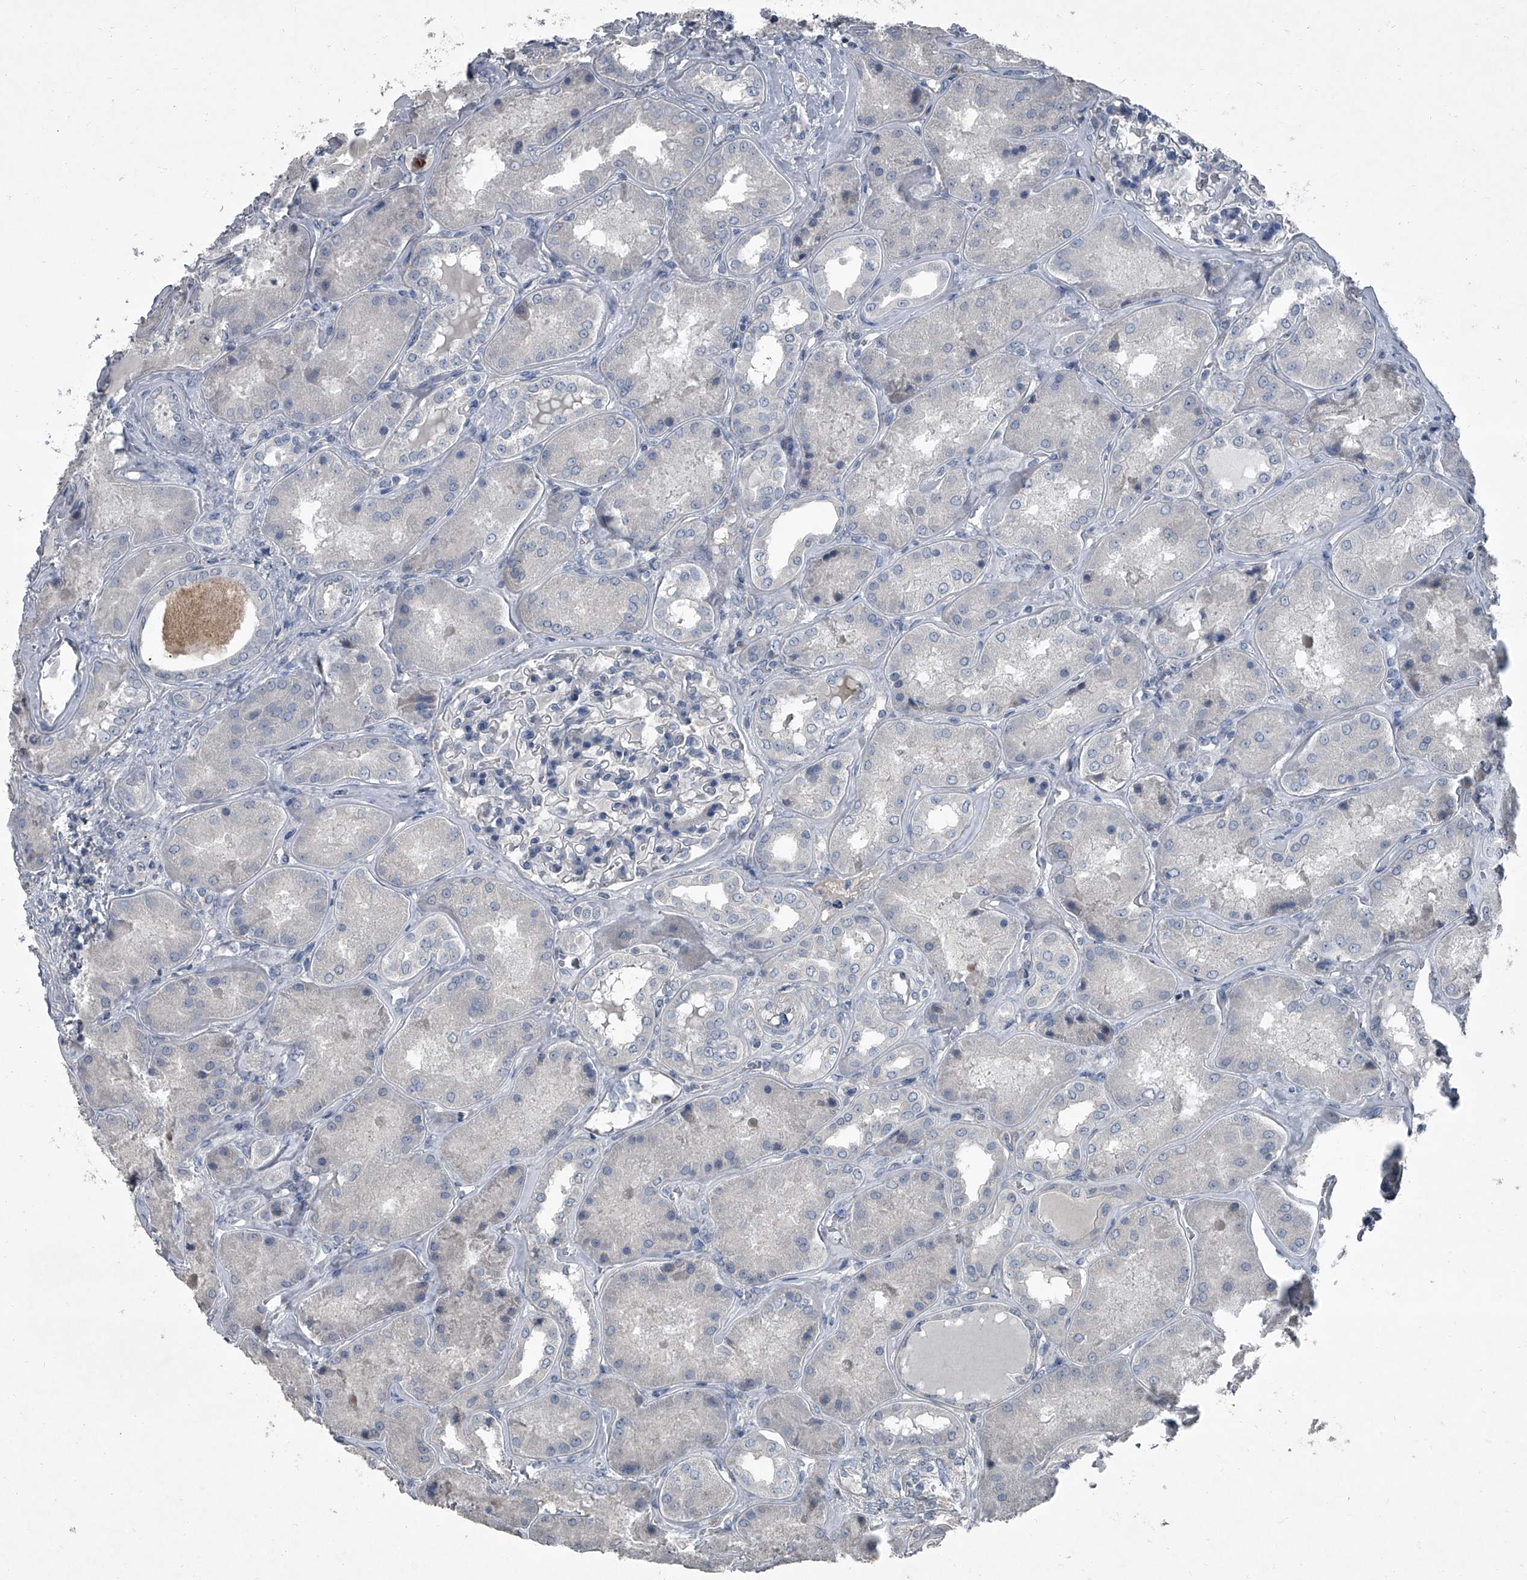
{"staining": {"intensity": "negative", "quantity": "none", "location": "none"}, "tissue": "kidney", "cell_type": "Cells in glomeruli", "image_type": "normal", "snomed": [{"axis": "morphology", "description": "Normal tissue, NOS"}, {"axis": "topography", "description": "Kidney"}], "caption": "High magnification brightfield microscopy of normal kidney stained with DAB (3,3'-diaminobenzidine) (brown) and counterstained with hematoxylin (blue): cells in glomeruli show no significant staining.", "gene": "HEPHL1", "patient": {"sex": "female", "age": 56}}